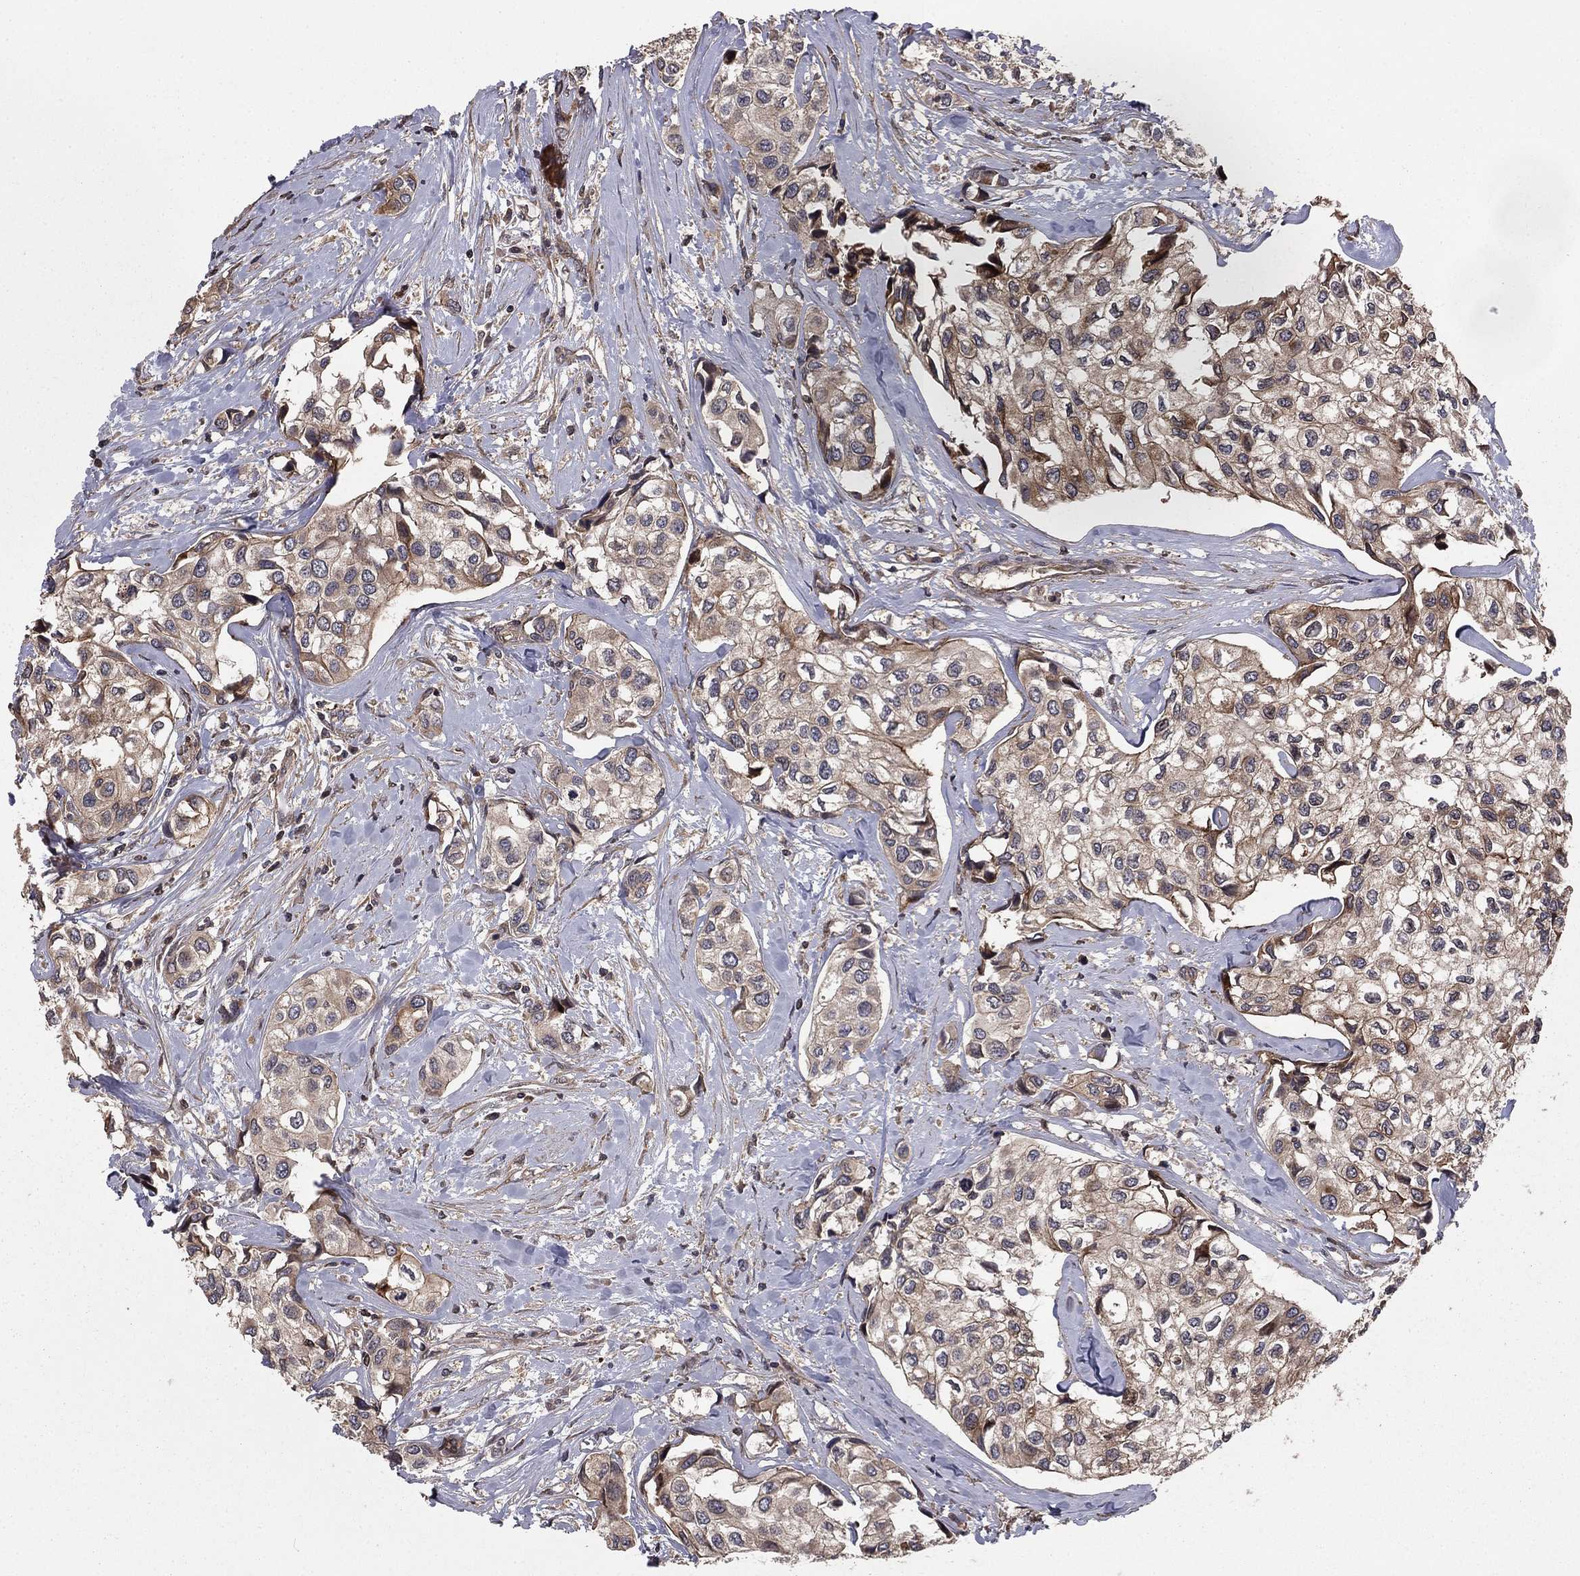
{"staining": {"intensity": "weak", "quantity": "<25%", "location": "cytoplasmic/membranous"}, "tissue": "urothelial cancer", "cell_type": "Tumor cells", "image_type": "cancer", "snomed": [{"axis": "morphology", "description": "Urothelial carcinoma, High grade"}, {"axis": "topography", "description": "Urinary bladder"}], "caption": "The micrograph demonstrates no staining of tumor cells in urothelial cancer.", "gene": "GYG1", "patient": {"sex": "male", "age": 73}}